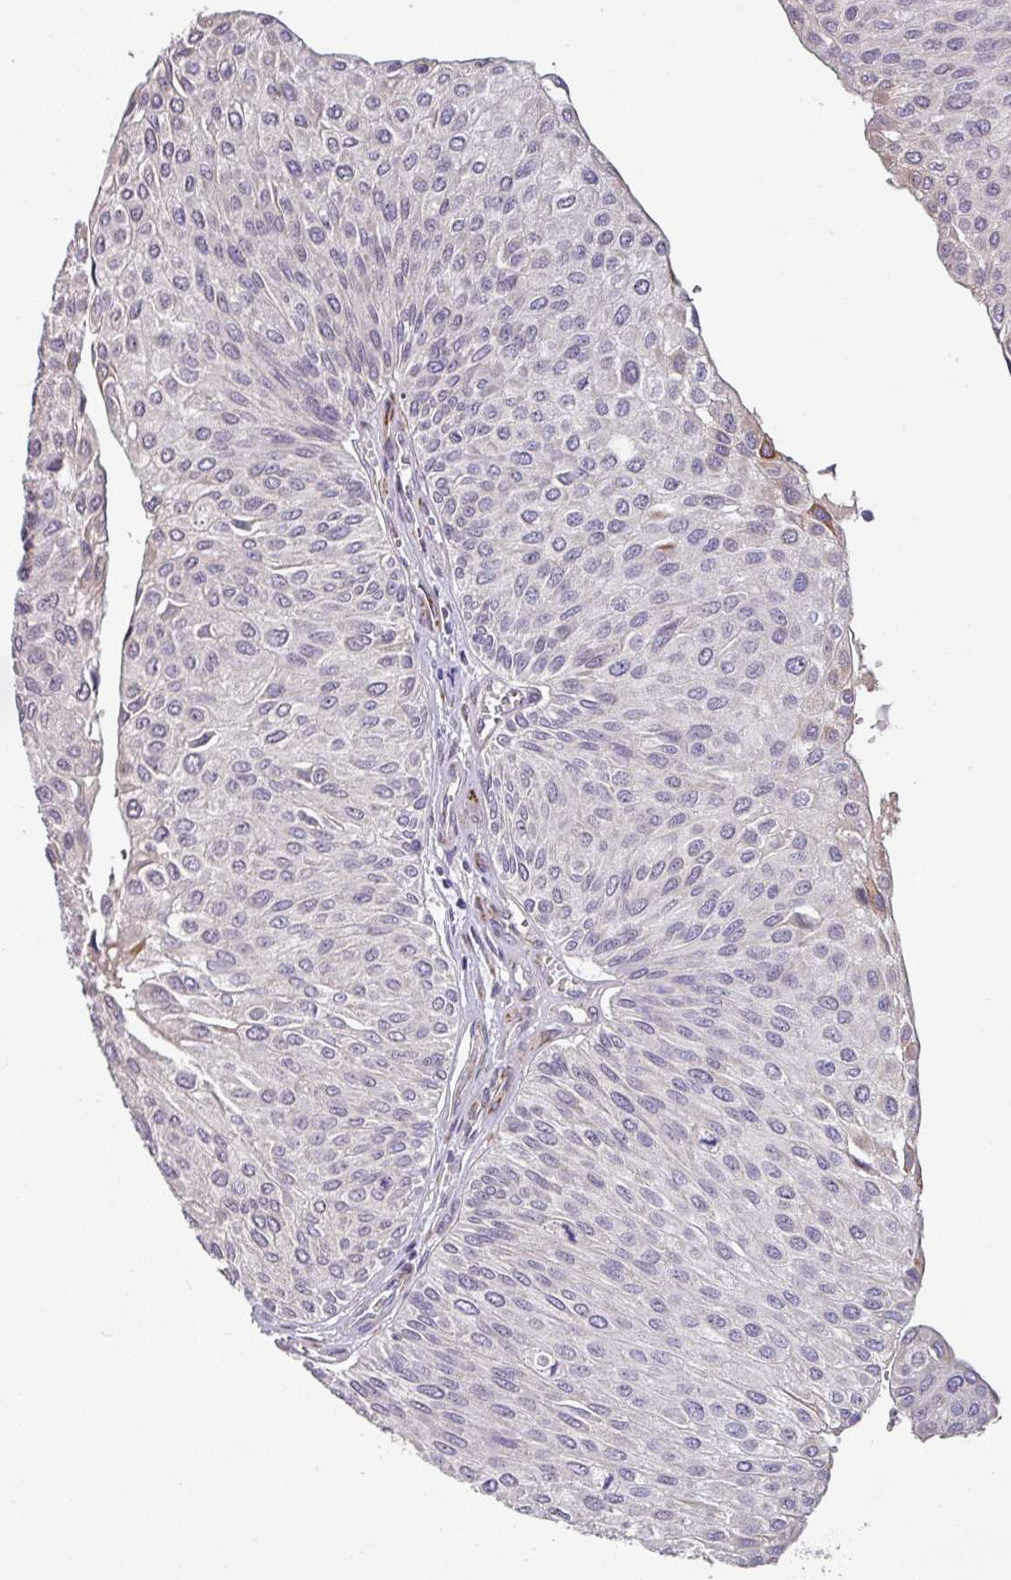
{"staining": {"intensity": "moderate", "quantity": "<25%", "location": "cytoplasmic/membranous"}, "tissue": "urothelial cancer", "cell_type": "Tumor cells", "image_type": "cancer", "snomed": [{"axis": "morphology", "description": "Urothelial carcinoma, NOS"}, {"axis": "topography", "description": "Urinary bladder"}], "caption": "Transitional cell carcinoma was stained to show a protein in brown. There is low levels of moderate cytoplasmic/membranous positivity in approximately <25% of tumor cells.", "gene": "KLHL3", "patient": {"sex": "male", "age": 67}}